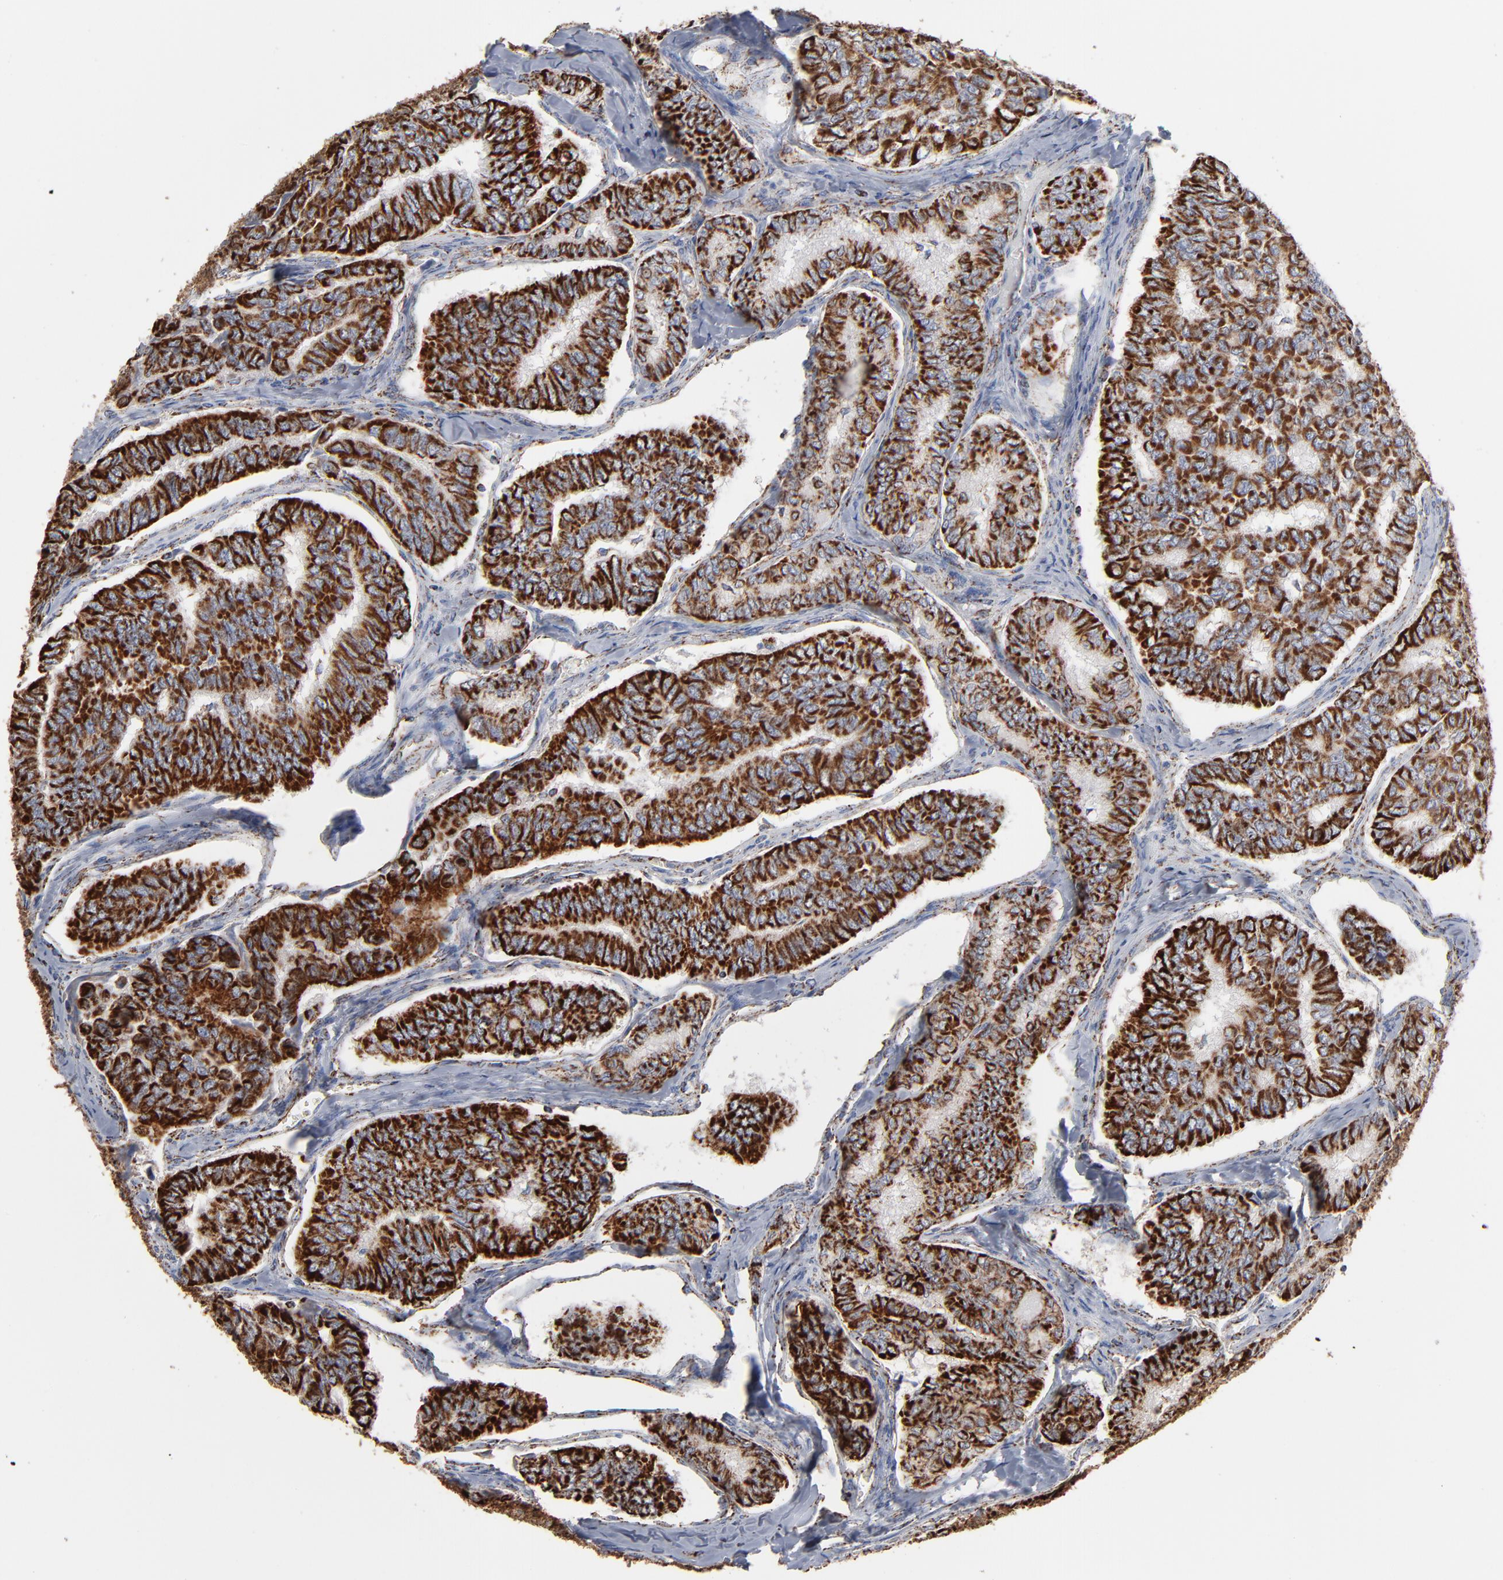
{"staining": {"intensity": "strong", "quantity": ">75%", "location": "cytoplasmic/membranous"}, "tissue": "thyroid cancer", "cell_type": "Tumor cells", "image_type": "cancer", "snomed": [{"axis": "morphology", "description": "Papillary adenocarcinoma, NOS"}, {"axis": "topography", "description": "Thyroid gland"}], "caption": "Immunohistochemistry histopathology image of neoplastic tissue: thyroid cancer stained using IHC exhibits high levels of strong protein expression localized specifically in the cytoplasmic/membranous of tumor cells, appearing as a cytoplasmic/membranous brown color.", "gene": "UQCRC1", "patient": {"sex": "female", "age": 35}}